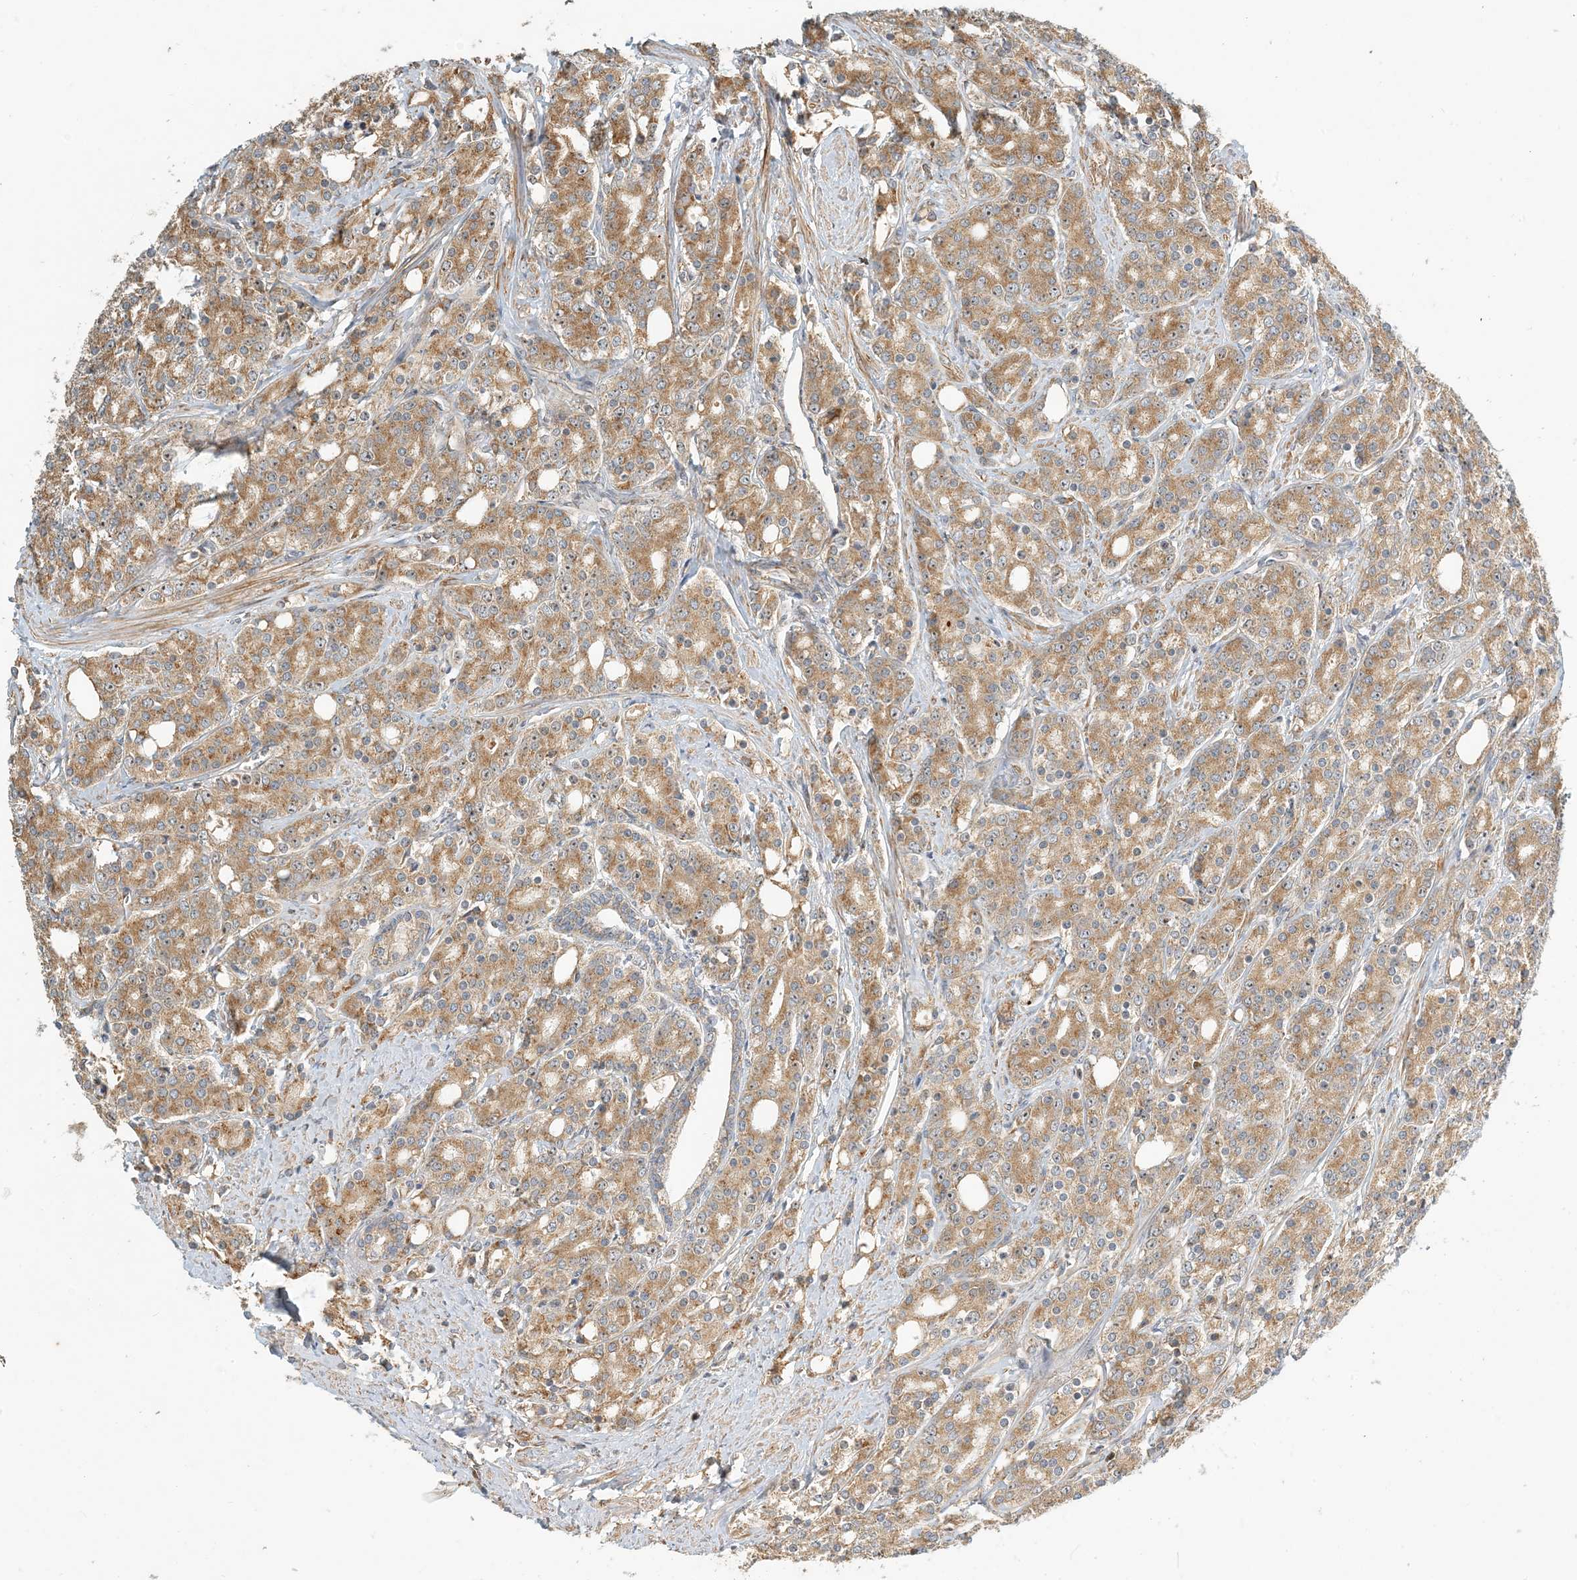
{"staining": {"intensity": "moderate", "quantity": ">75%", "location": "cytoplasmic/membranous"}, "tissue": "prostate cancer", "cell_type": "Tumor cells", "image_type": "cancer", "snomed": [{"axis": "morphology", "description": "Adenocarcinoma, High grade"}, {"axis": "topography", "description": "Prostate"}], "caption": "Immunohistochemistry staining of prostate cancer (adenocarcinoma (high-grade)), which reveals medium levels of moderate cytoplasmic/membranous expression in about >75% of tumor cells indicating moderate cytoplasmic/membranous protein expression. The staining was performed using DAB (brown) for protein detection and nuclei were counterstained in hematoxylin (blue).", "gene": "COLEC11", "patient": {"sex": "male", "age": 62}}